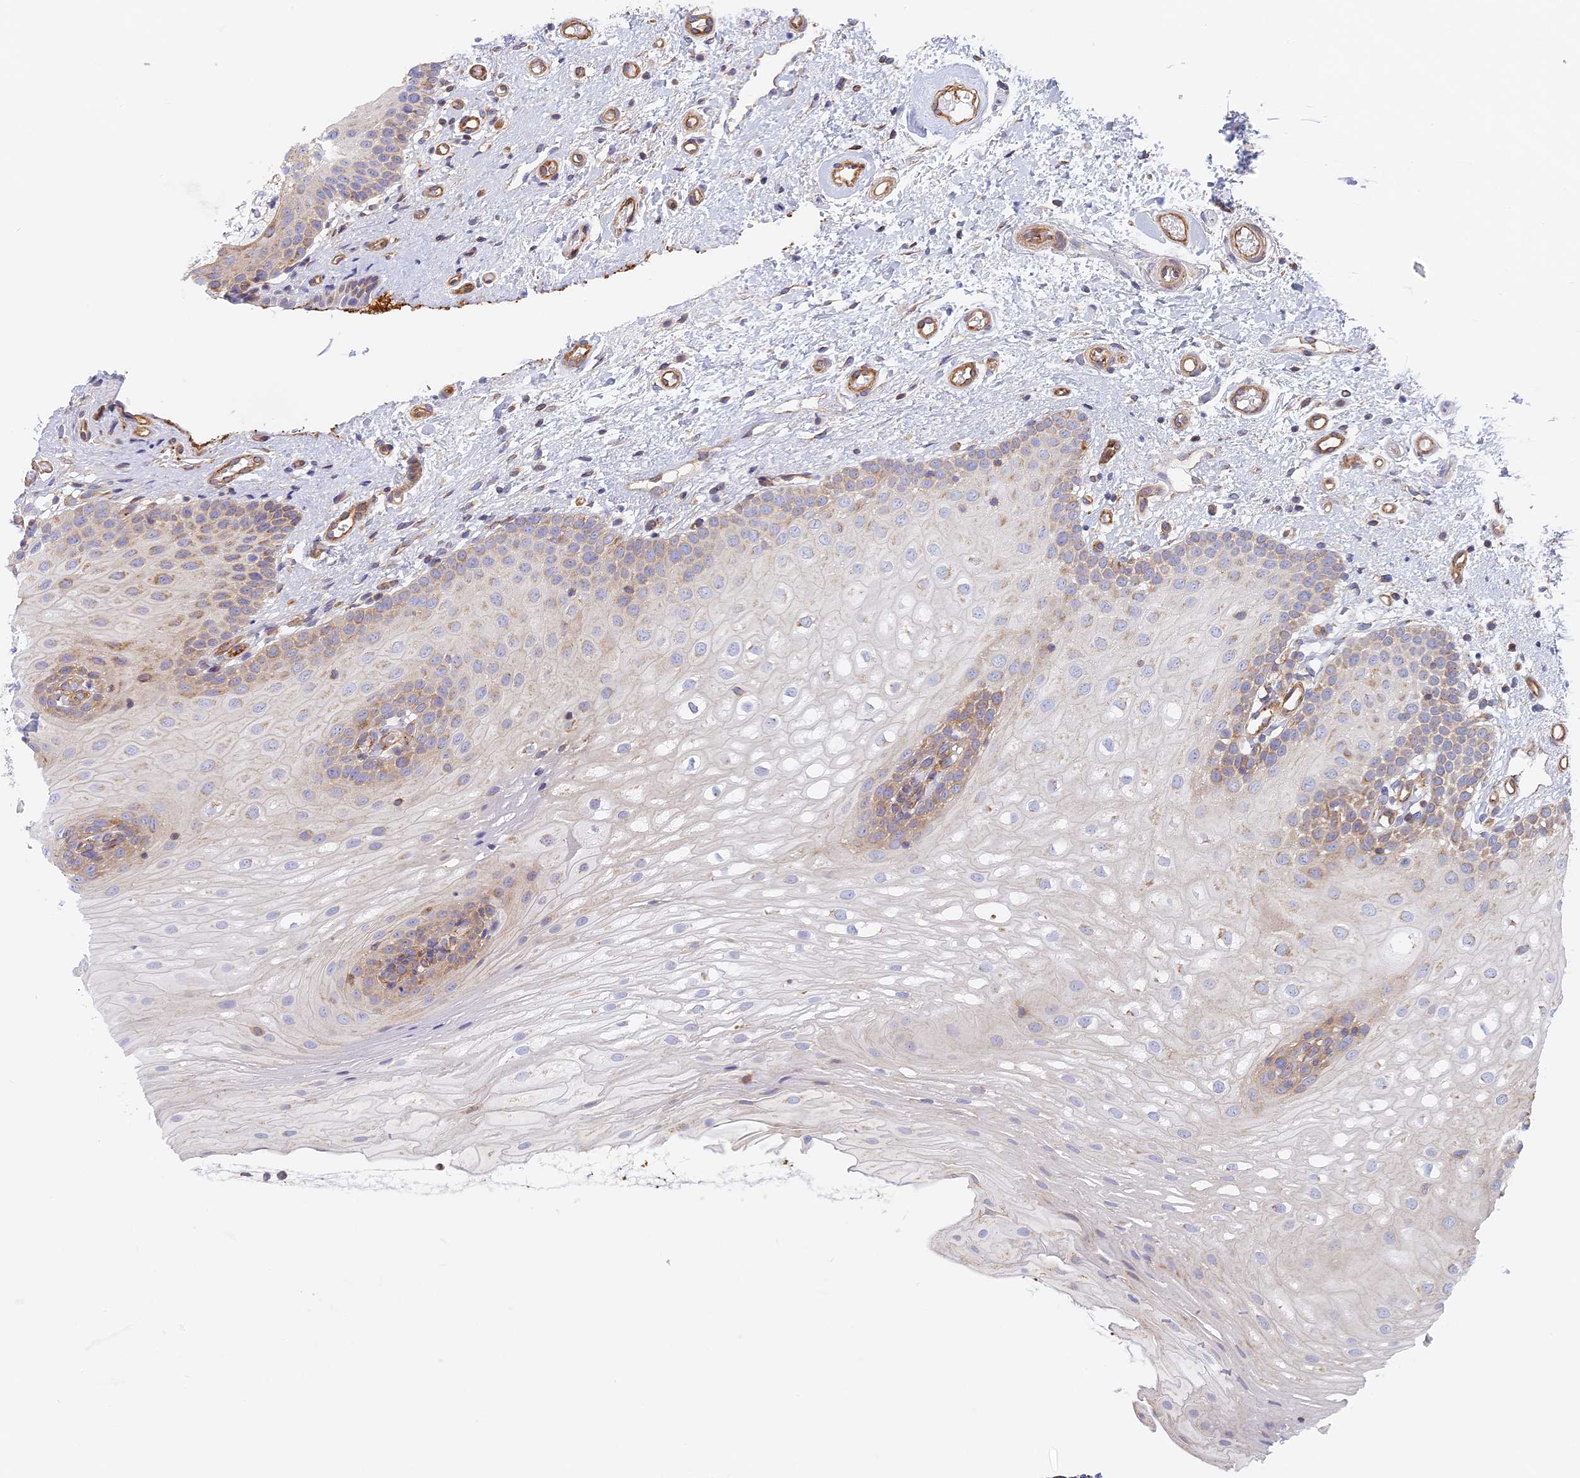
{"staining": {"intensity": "weak", "quantity": "25%-75%", "location": "cytoplasmic/membranous"}, "tissue": "oral mucosa", "cell_type": "Squamous epithelial cells", "image_type": "normal", "snomed": [{"axis": "morphology", "description": "Normal tissue, NOS"}, {"axis": "topography", "description": "Oral tissue"}], "caption": "This image exhibits immunohistochemistry (IHC) staining of benign human oral mucosa, with low weak cytoplasmic/membranous expression in approximately 25%-75% of squamous epithelial cells.", "gene": "DDA1", "patient": {"sex": "female", "age": 54}}